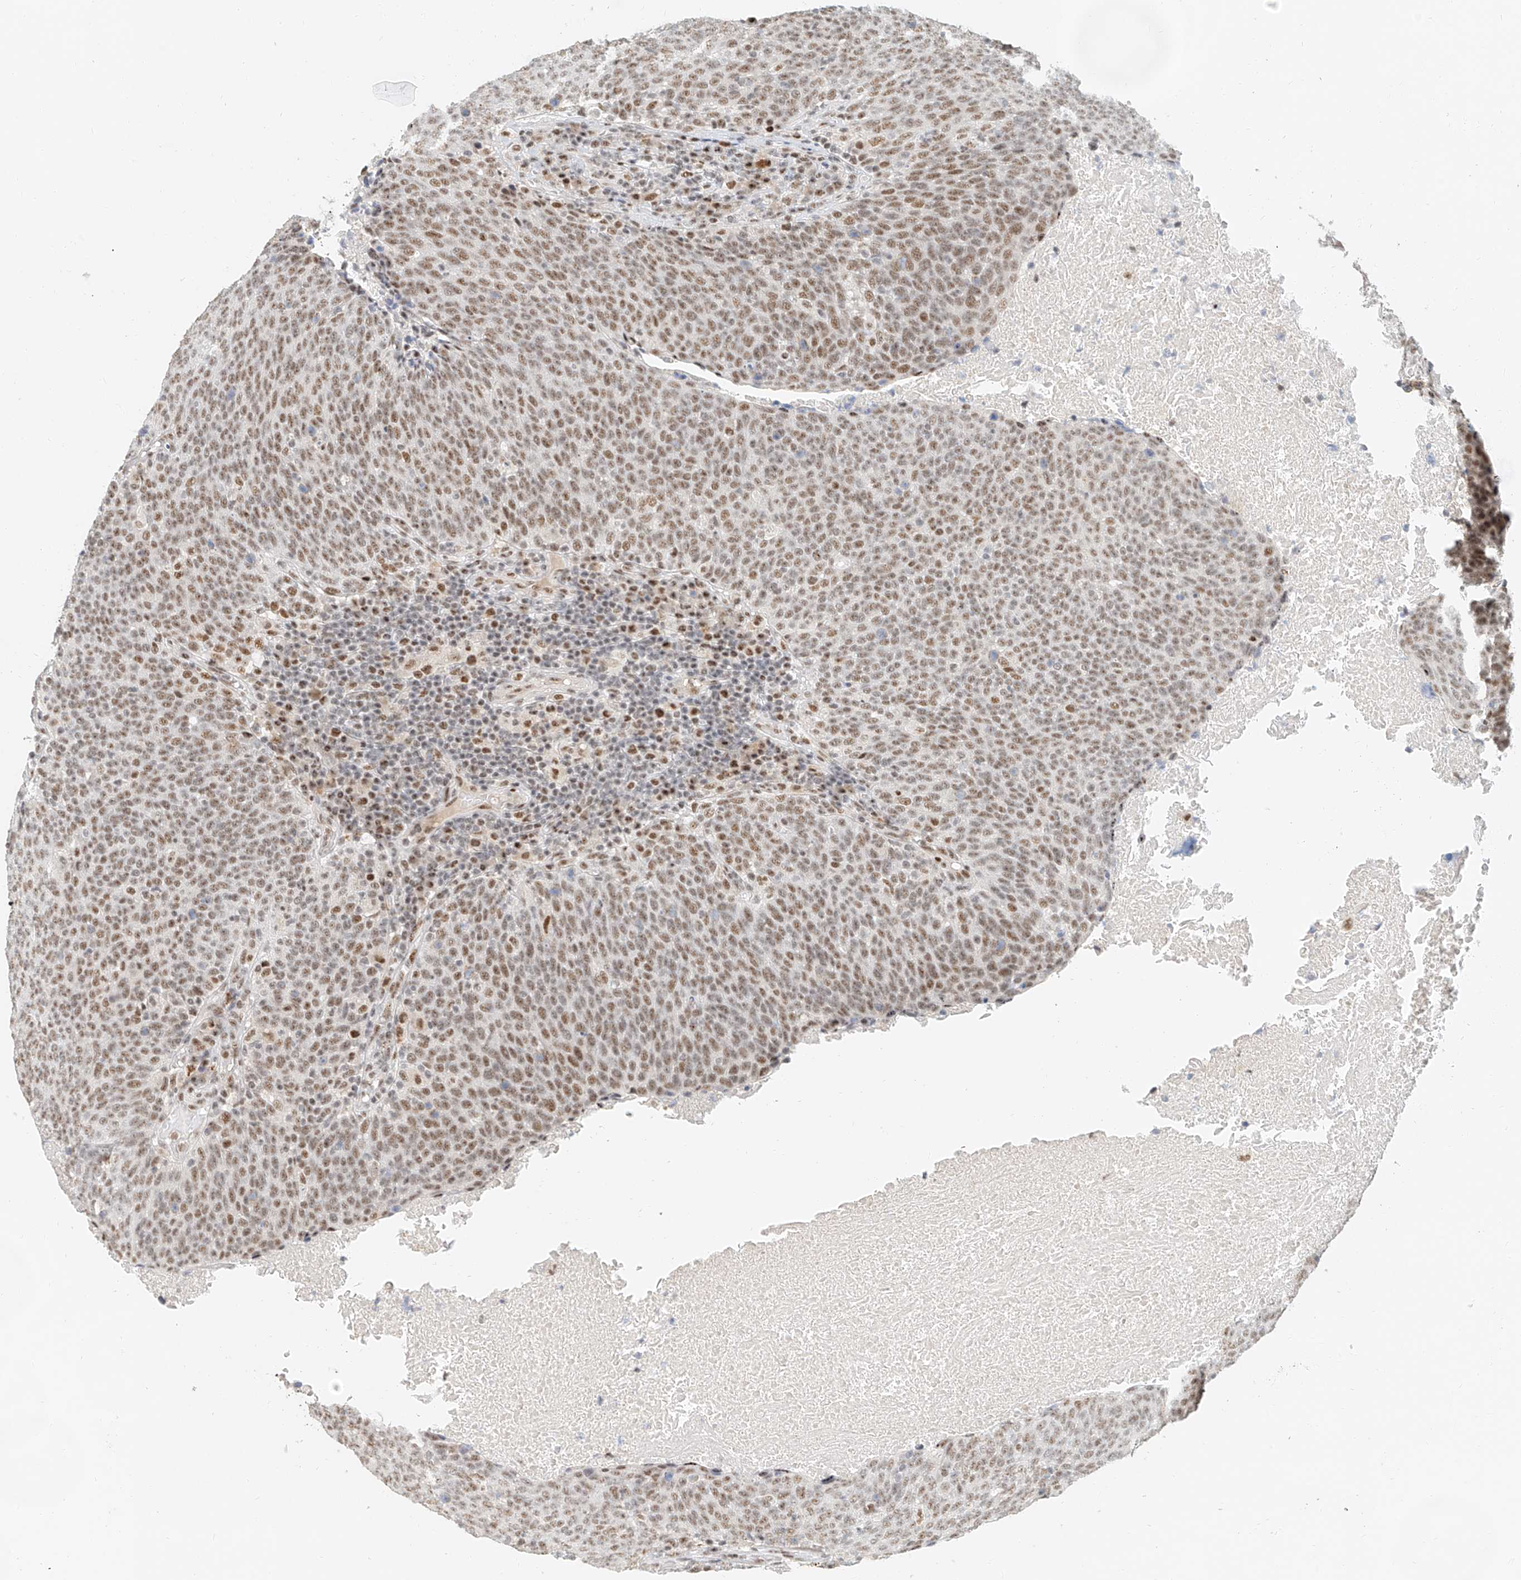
{"staining": {"intensity": "moderate", "quantity": ">75%", "location": "nuclear"}, "tissue": "head and neck cancer", "cell_type": "Tumor cells", "image_type": "cancer", "snomed": [{"axis": "morphology", "description": "Squamous cell carcinoma, NOS"}, {"axis": "morphology", "description": "Squamous cell carcinoma, metastatic, NOS"}, {"axis": "topography", "description": "Lymph node"}, {"axis": "topography", "description": "Head-Neck"}], "caption": "Approximately >75% of tumor cells in human head and neck squamous cell carcinoma show moderate nuclear protein expression as visualized by brown immunohistochemical staining.", "gene": "CXorf58", "patient": {"sex": "male", "age": 62}}